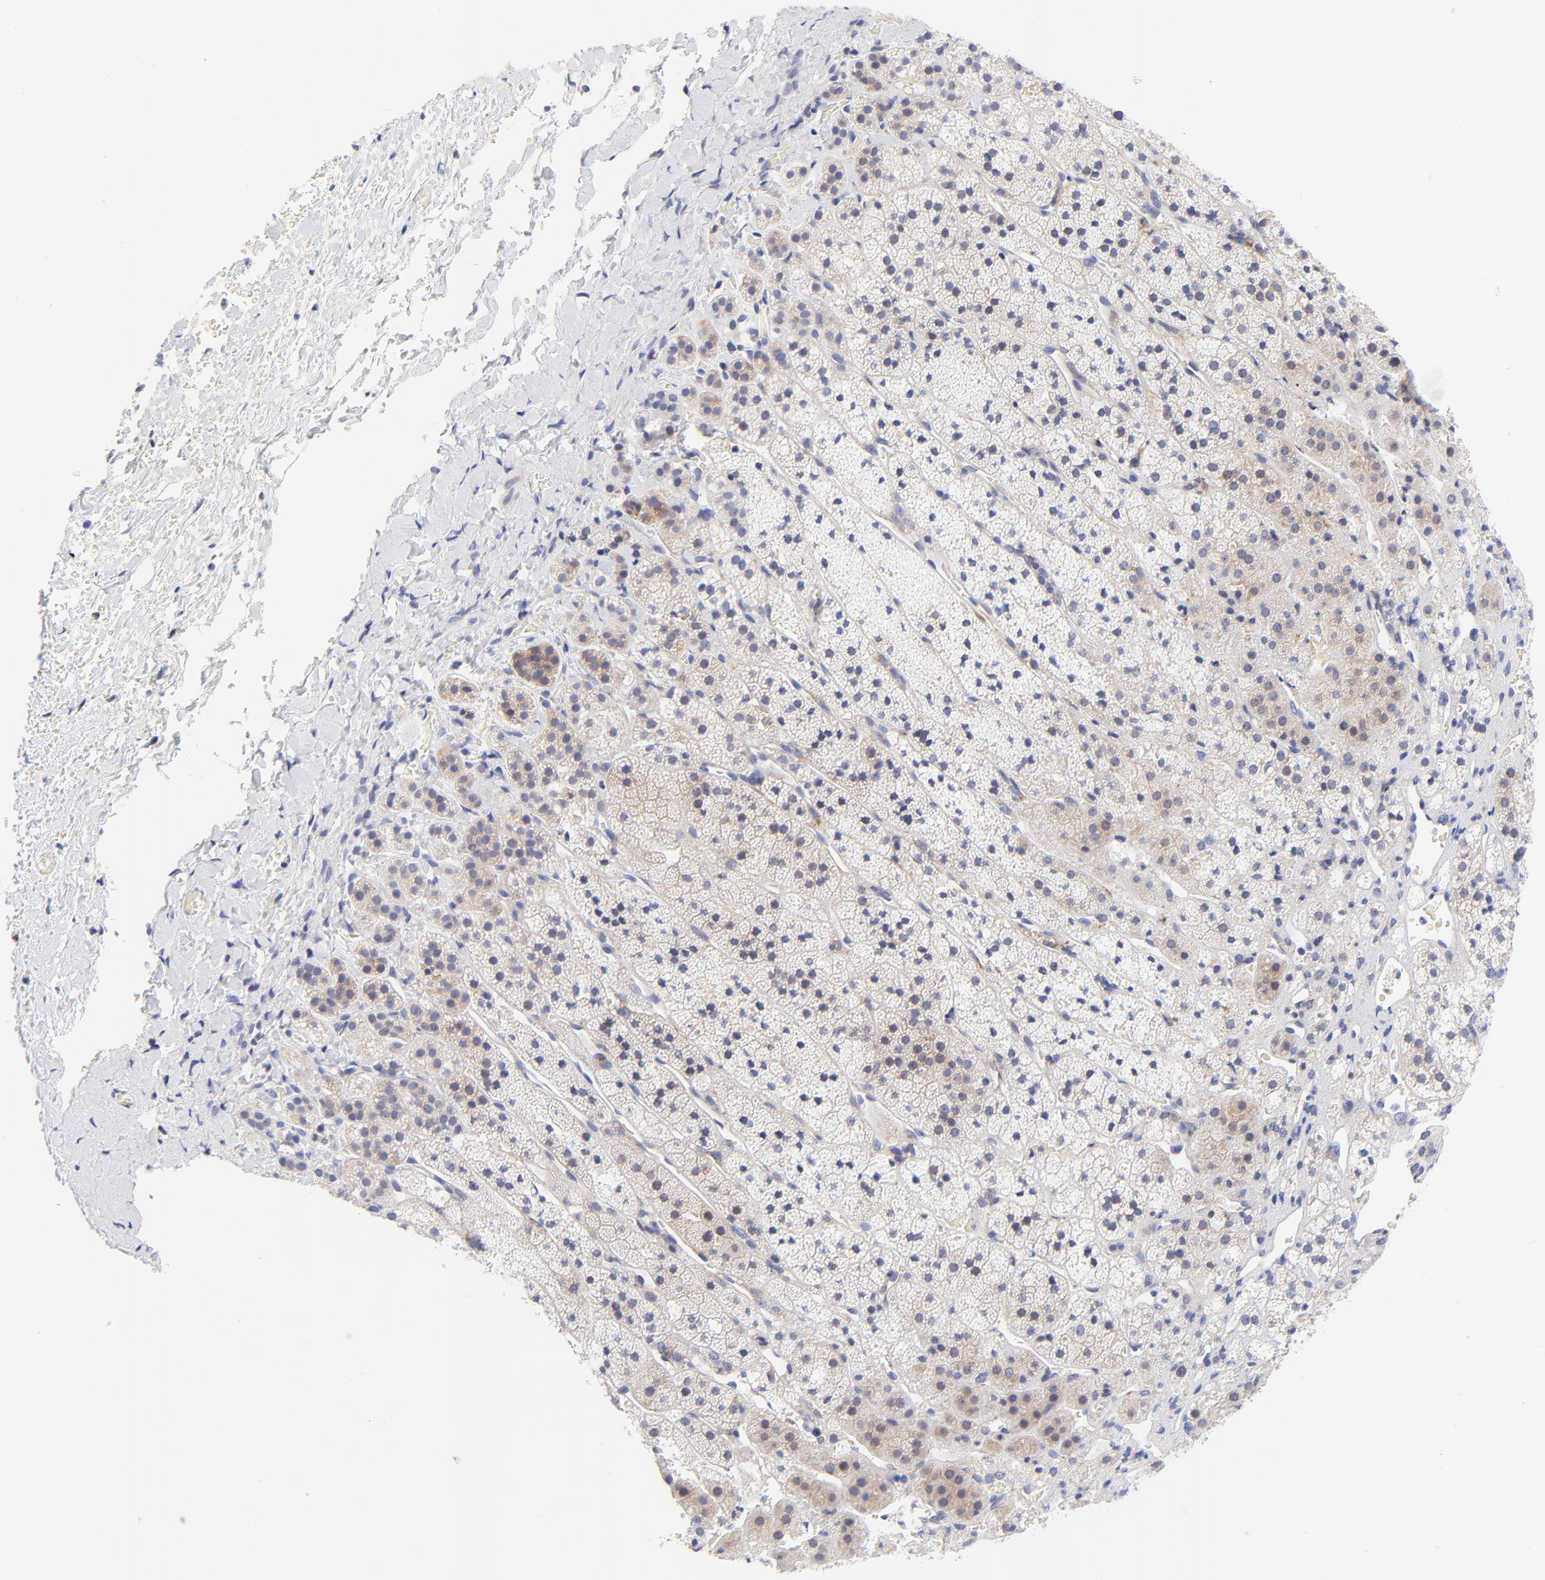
{"staining": {"intensity": "weak", "quantity": "<25%", "location": "cytoplasmic/membranous"}, "tissue": "adrenal gland", "cell_type": "Glandular cells", "image_type": "normal", "snomed": [{"axis": "morphology", "description": "Normal tissue, NOS"}, {"axis": "topography", "description": "Adrenal gland"}], "caption": "DAB (3,3'-diaminobenzidine) immunohistochemical staining of normal adrenal gland demonstrates no significant positivity in glandular cells.", "gene": "AFF2", "patient": {"sex": "female", "age": 44}}